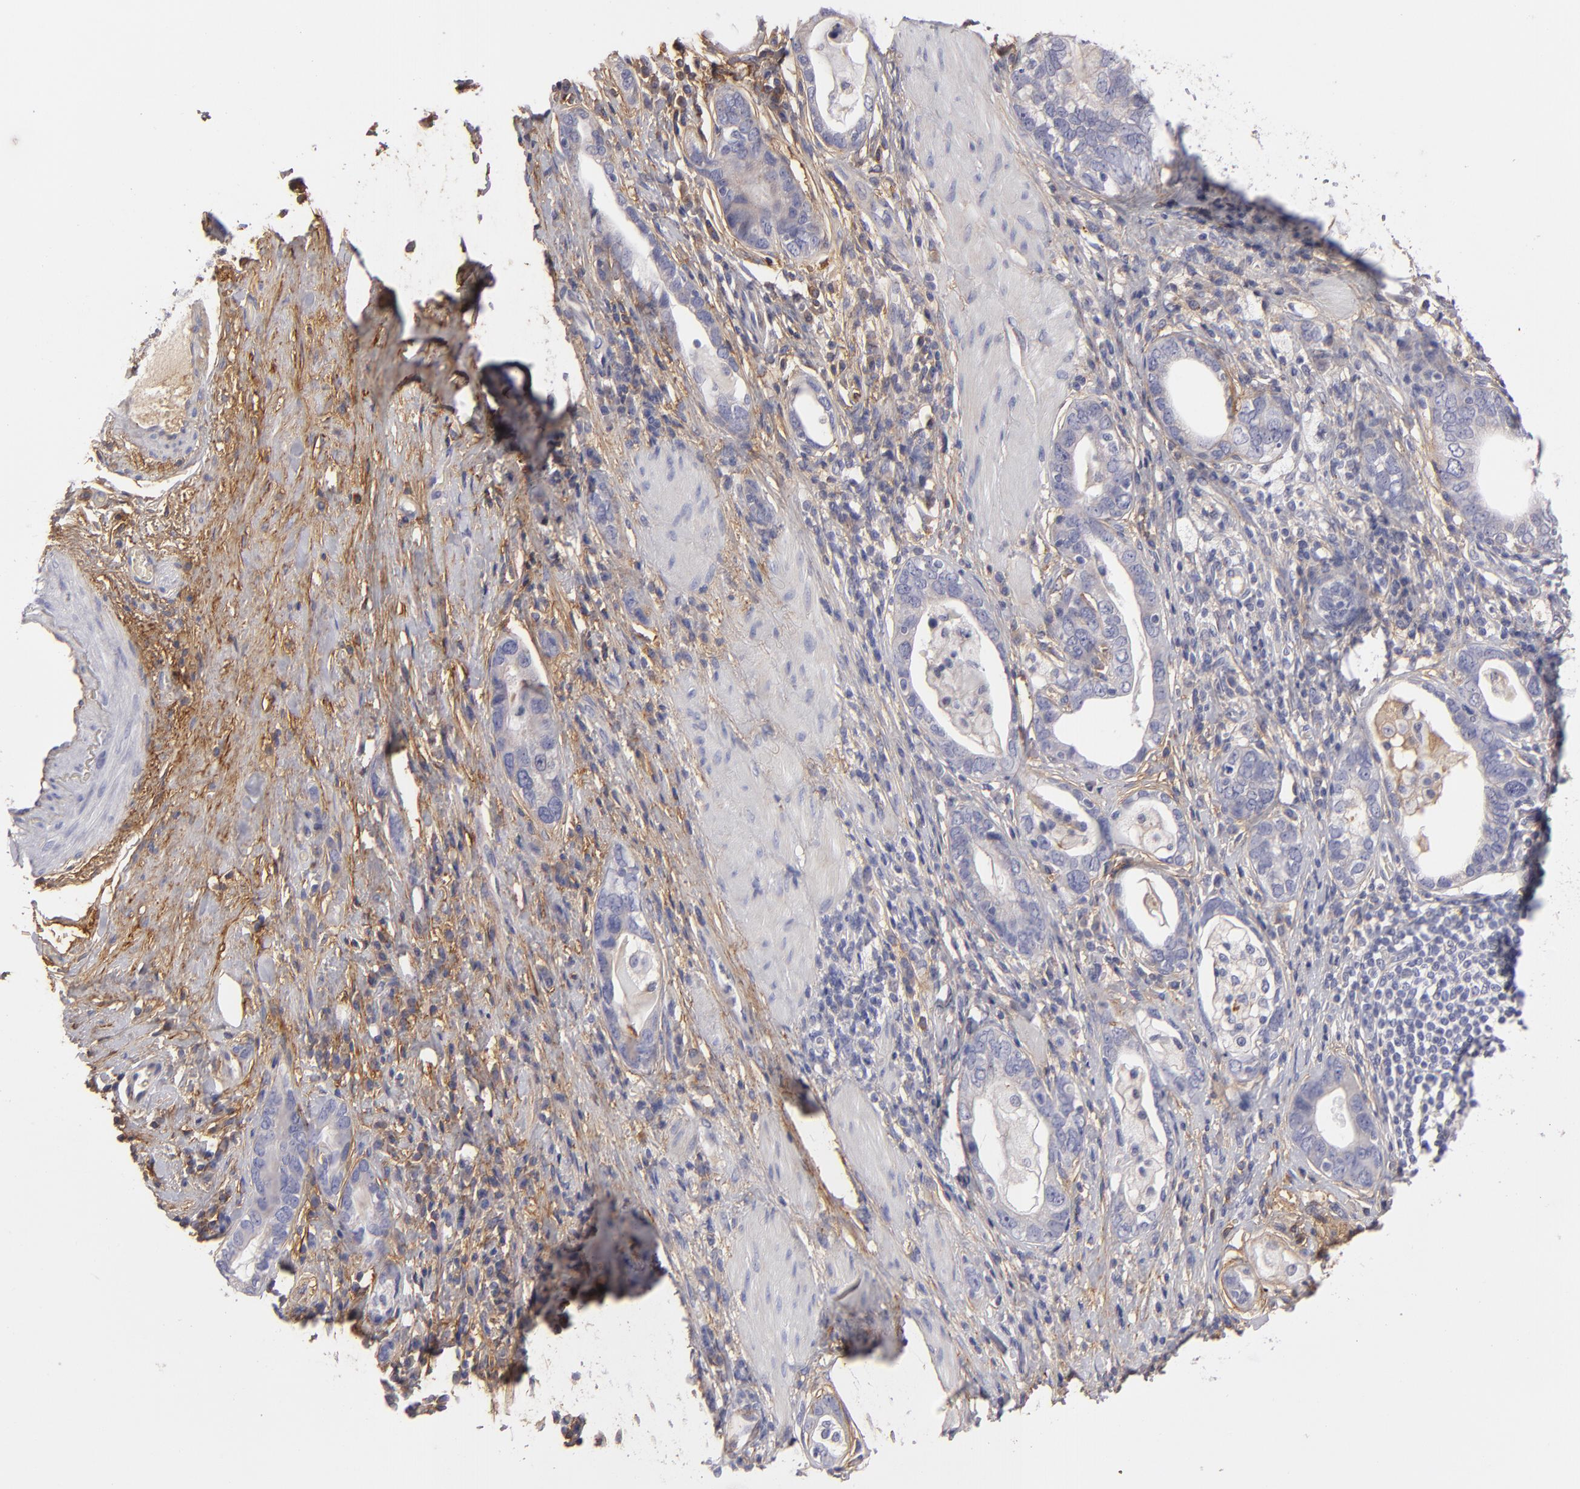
{"staining": {"intensity": "negative", "quantity": "none", "location": "none"}, "tissue": "stomach cancer", "cell_type": "Tumor cells", "image_type": "cancer", "snomed": [{"axis": "morphology", "description": "Adenocarcinoma, NOS"}, {"axis": "topography", "description": "Stomach, lower"}], "caption": "The histopathology image displays no significant positivity in tumor cells of stomach cancer.", "gene": "FBLN1", "patient": {"sex": "female", "age": 93}}